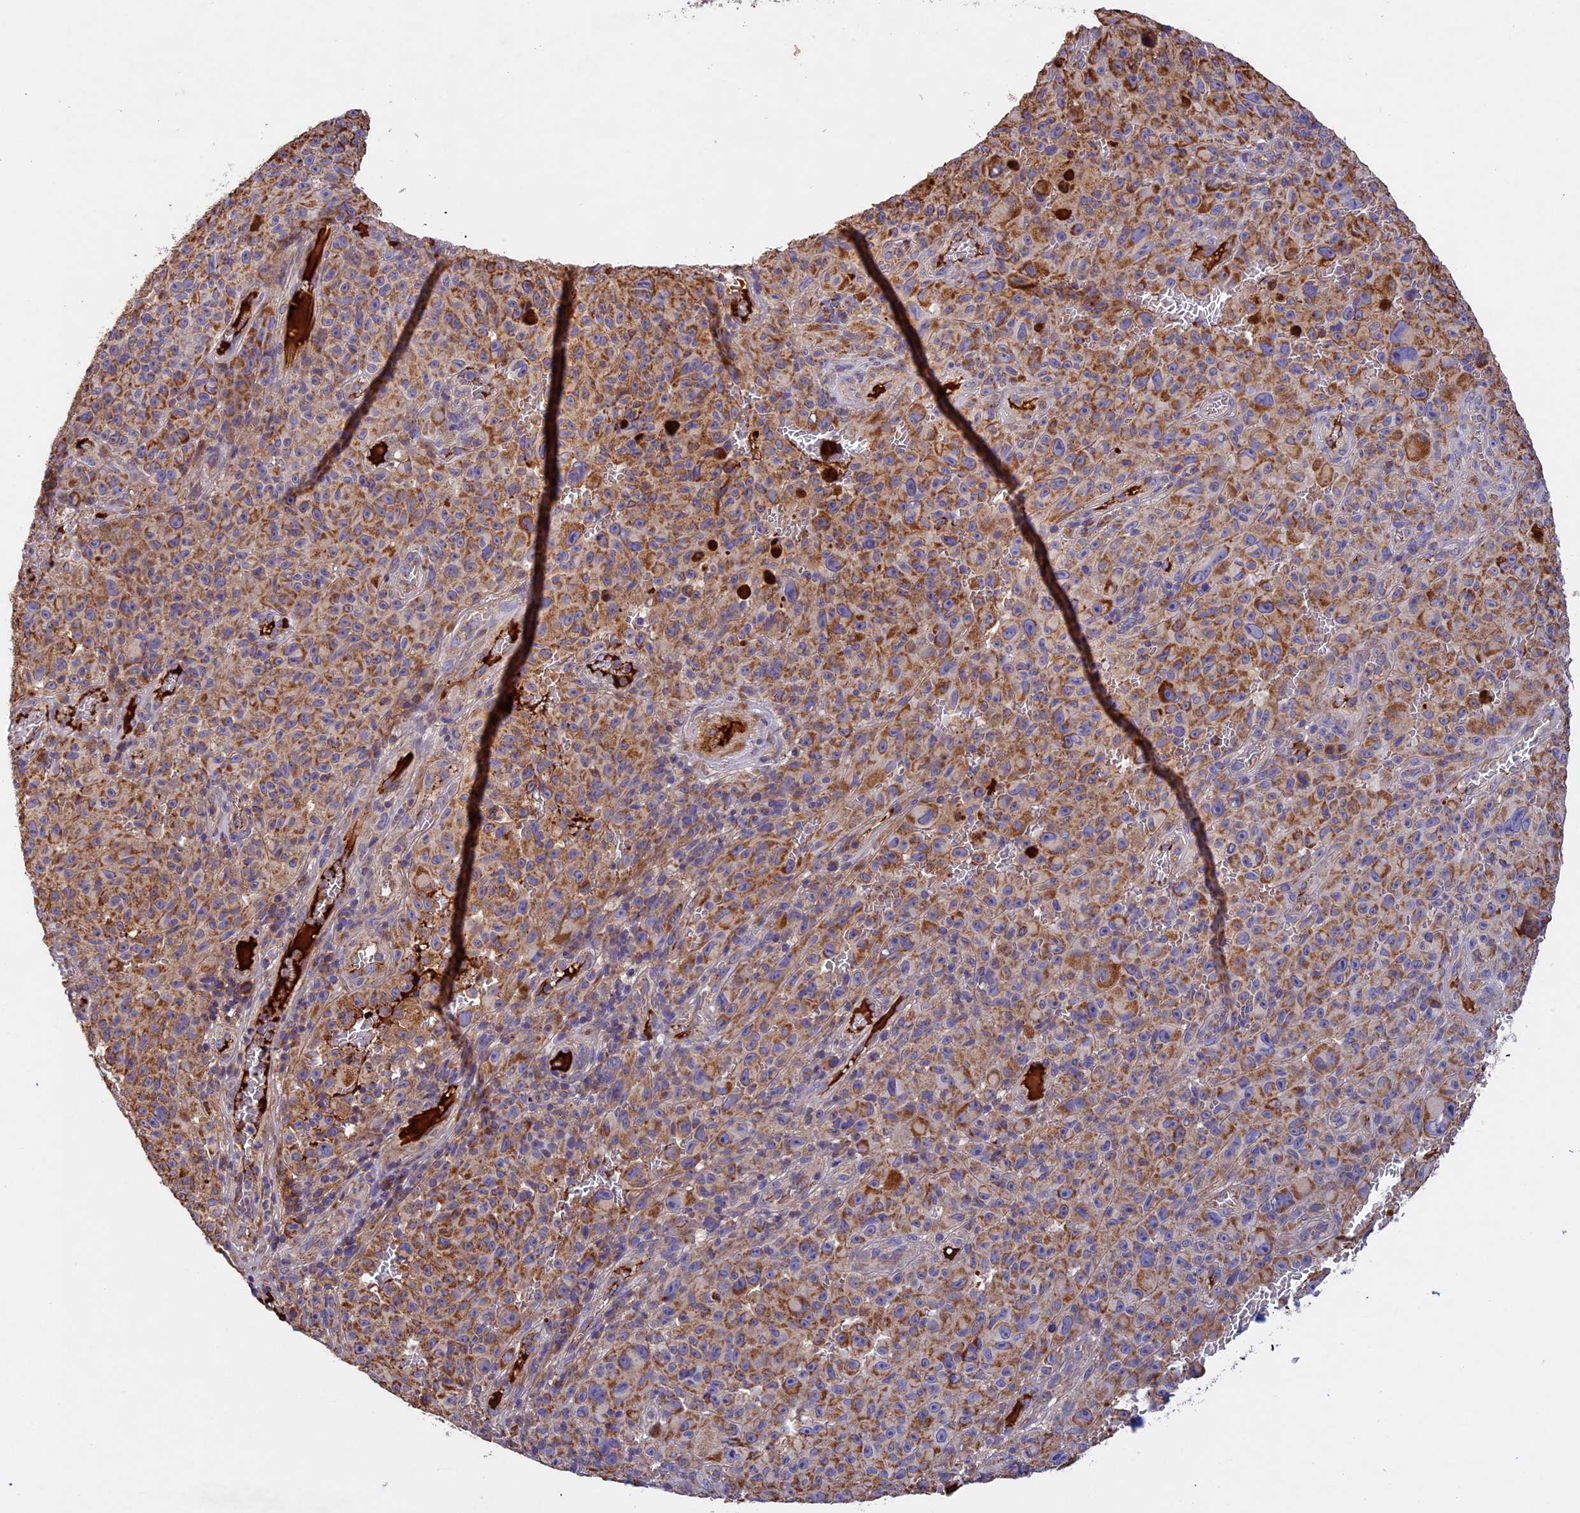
{"staining": {"intensity": "moderate", "quantity": ">75%", "location": "cytoplasmic/membranous"}, "tissue": "melanoma", "cell_type": "Tumor cells", "image_type": "cancer", "snomed": [{"axis": "morphology", "description": "Malignant melanoma, NOS"}, {"axis": "topography", "description": "Skin"}], "caption": "Moderate cytoplasmic/membranous protein staining is identified in approximately >75% of tumor cells in malignant melanoma.", "gene": "OCEL1", "patient": {"sex": "female", "age": 82}}